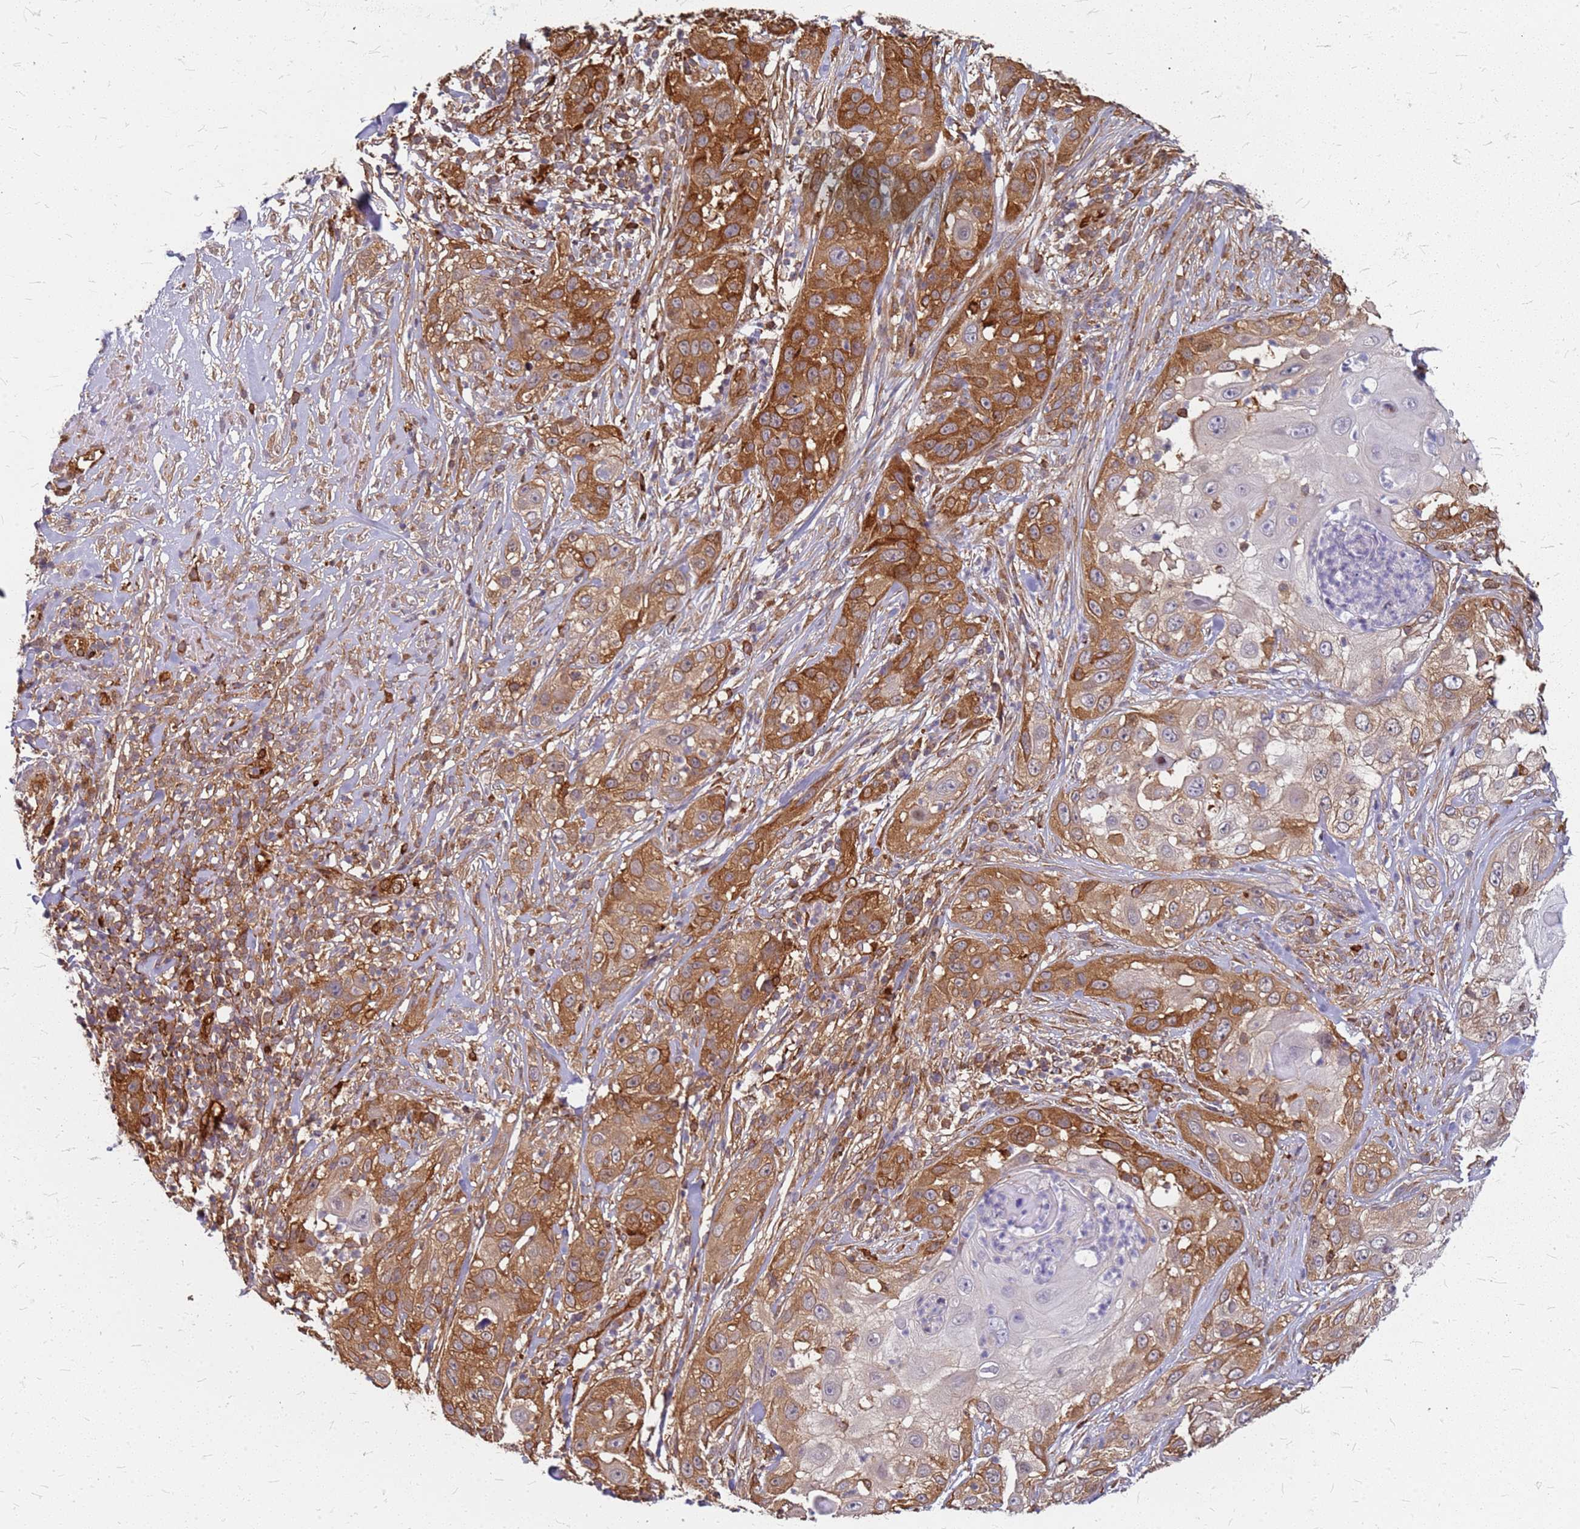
{"staining": {"intensity": "moderate", "quantity": ">75%", "location": "cytoplasmic/membranous"}, "tissue": "skin cancer", "cell_type": "Tumor cells", "image_type": "cancer", "snomed": [{"axis": "morphology", "description": "Squamous cell carcinoma, NOS"}, {"axis": "topography", "description": "Skin"}], "caption": "Human squamous cell carcinoma (skin) stained with a protein marker shows moderate staining in tumor cells.", "gene": "HDX", "patient": {"sex": "female", "age": 44}}